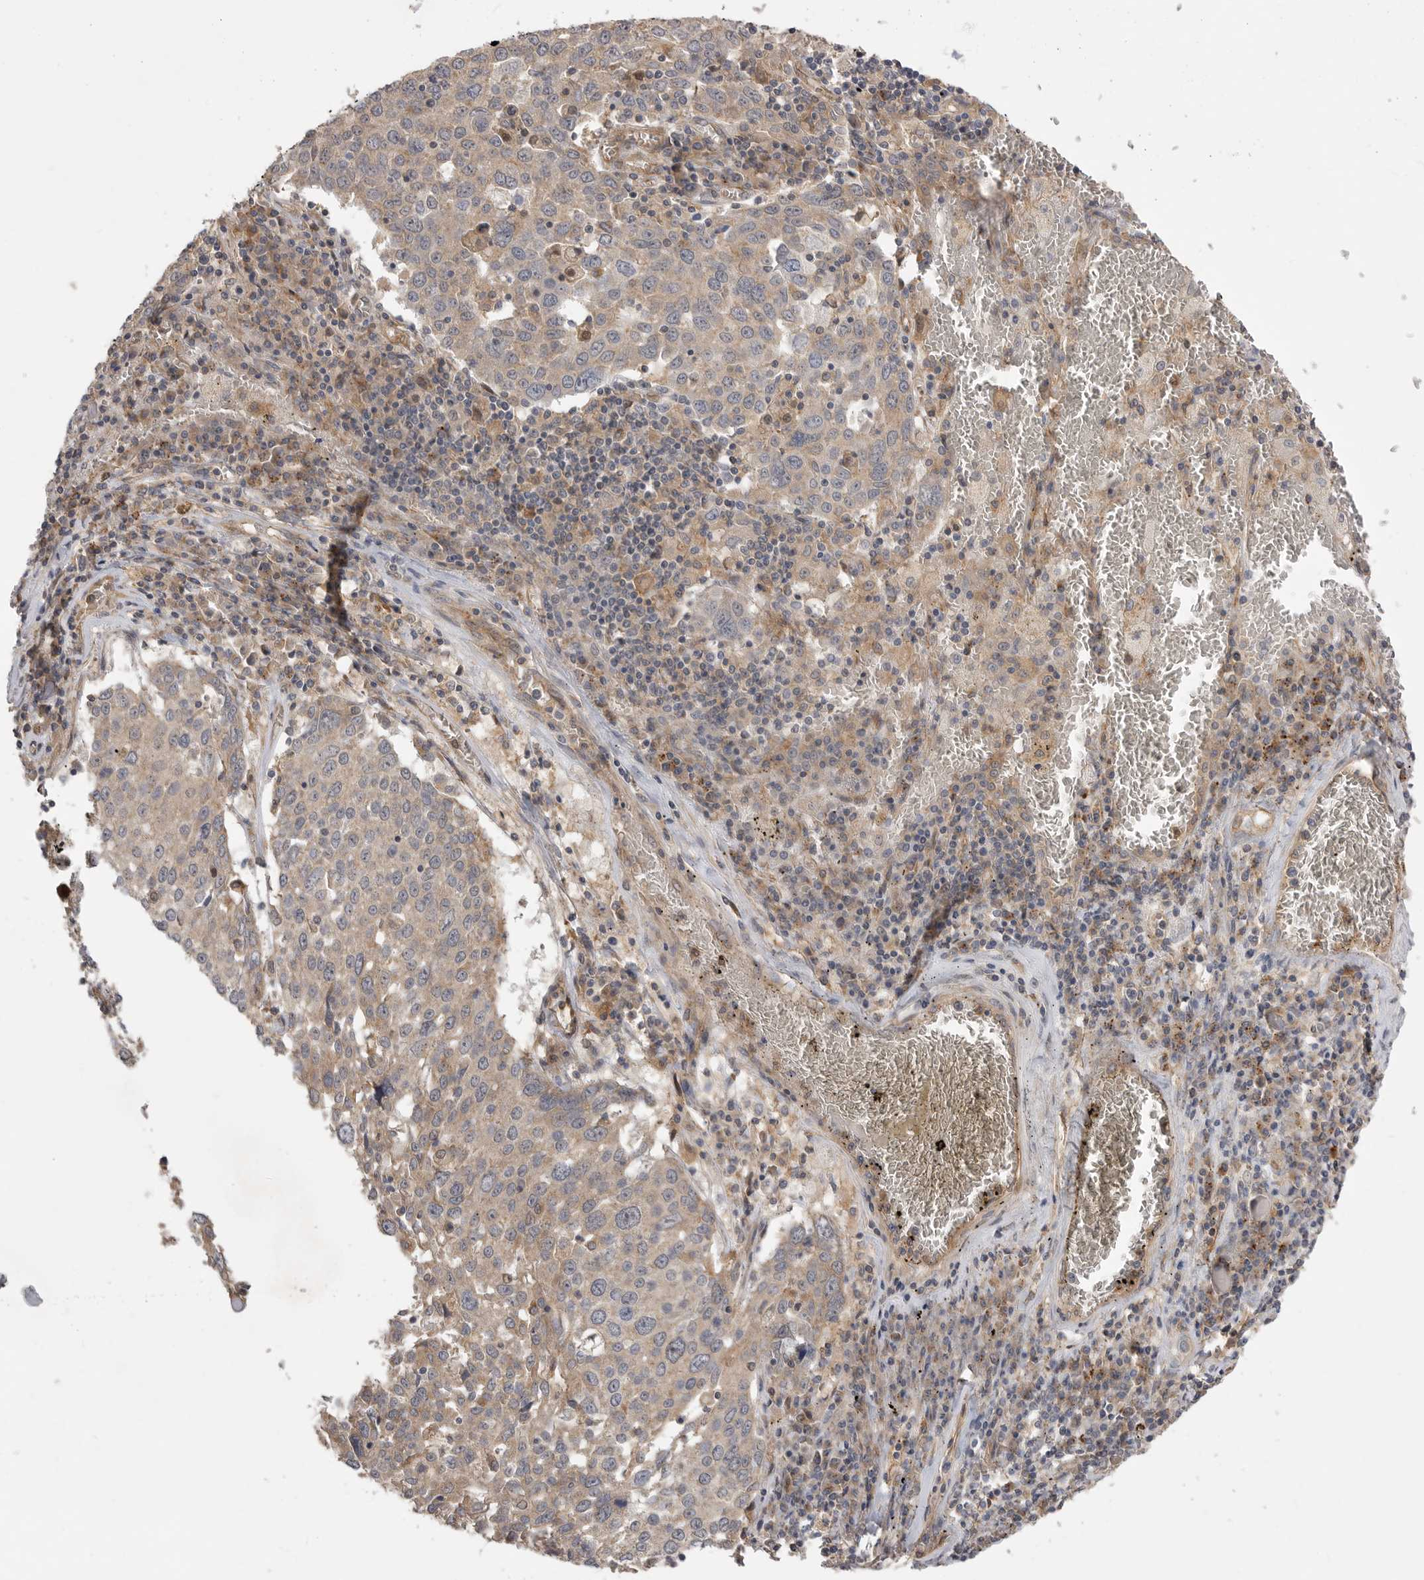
{"staining": {"intensity": "negative", "quantity": "none", "location": "none"}, "tissue": "lung cancer", "cell_type": "Tumor cells", "image_type": "cancer", "snomed": [{"axis": "morphology", "description": "Squamous cell carcinoma, NOS"}, {"axis": "topography", "description": "Lung"}], "caption": "High magnification brightfield microscopy of squamous cell carcinoma (lung) stained with DAB (3,3'-diaminobenzidine) (brown) and counterstained with hematoxylin (blue): tumor cells show no significant positivity.", "gene": "ZNF232", "patient": {"sex": "male", "age": 65}}